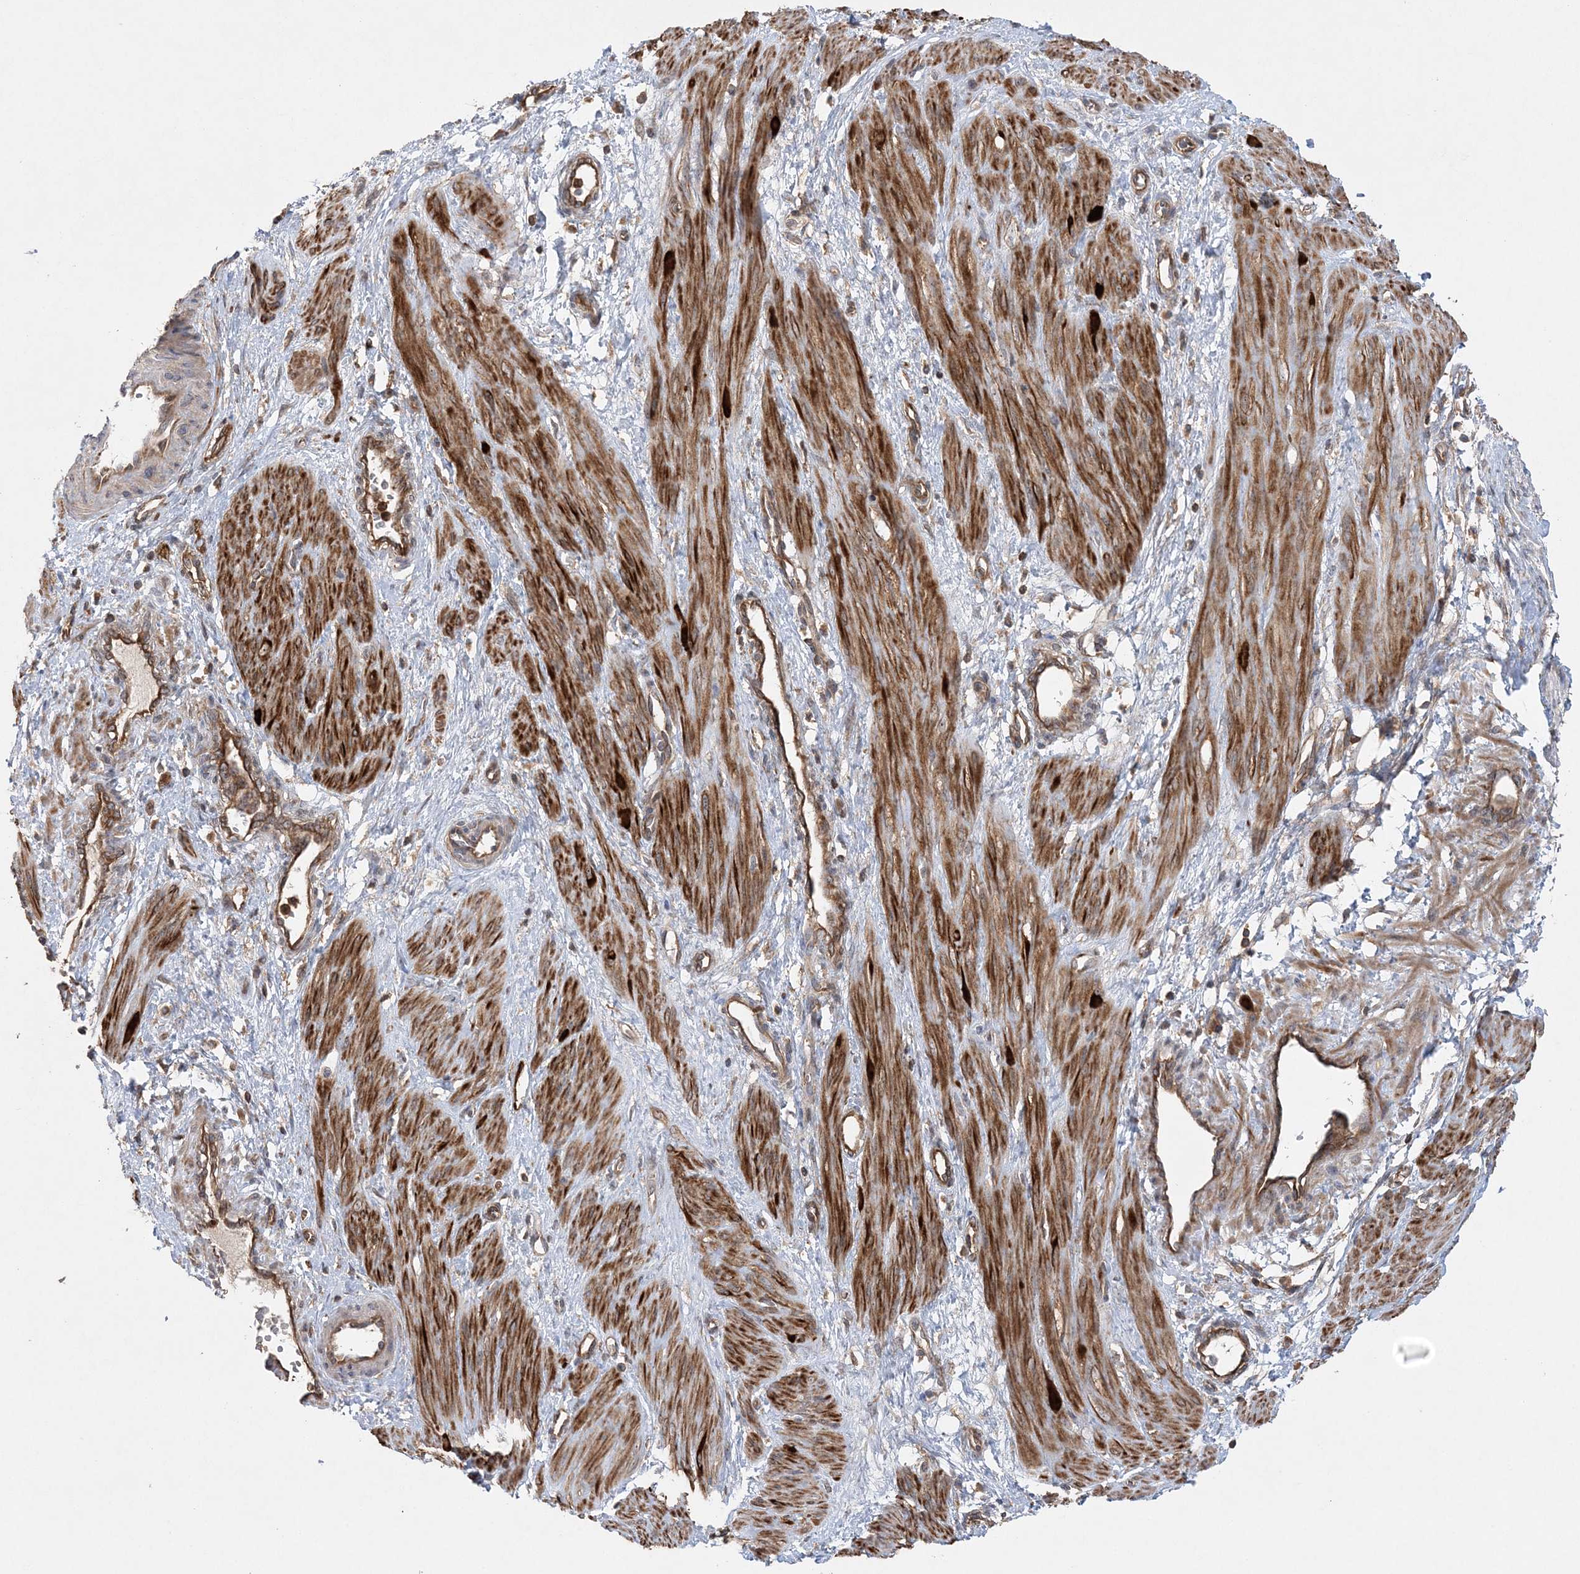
{"staining": {"intensity": "moderate", "quantity": ">75%", "location": "cytoplasmic/membranous"}, "tissue": "smooth muscle", "cell_type": "Smooth muscle cells", "image_type": "normal", "snomed": [{"axis": "morphology", "description": "Normal tissue, NOS"}, {"axis": "topography", "description": "Endometrium"}], "caption": "High-magnification brightfield microscopy of benign smooth muscle stained with DAB (brown) and counterstained with hematoxylin (blue). smooth muscle cells exhibit moderate cytoplasmic/membranous staining is seen in approximately>75% of cells. Nuclei are stained in blue.", "gene": "ACAP2", "patient": {"sex": "female", "age": 33}}